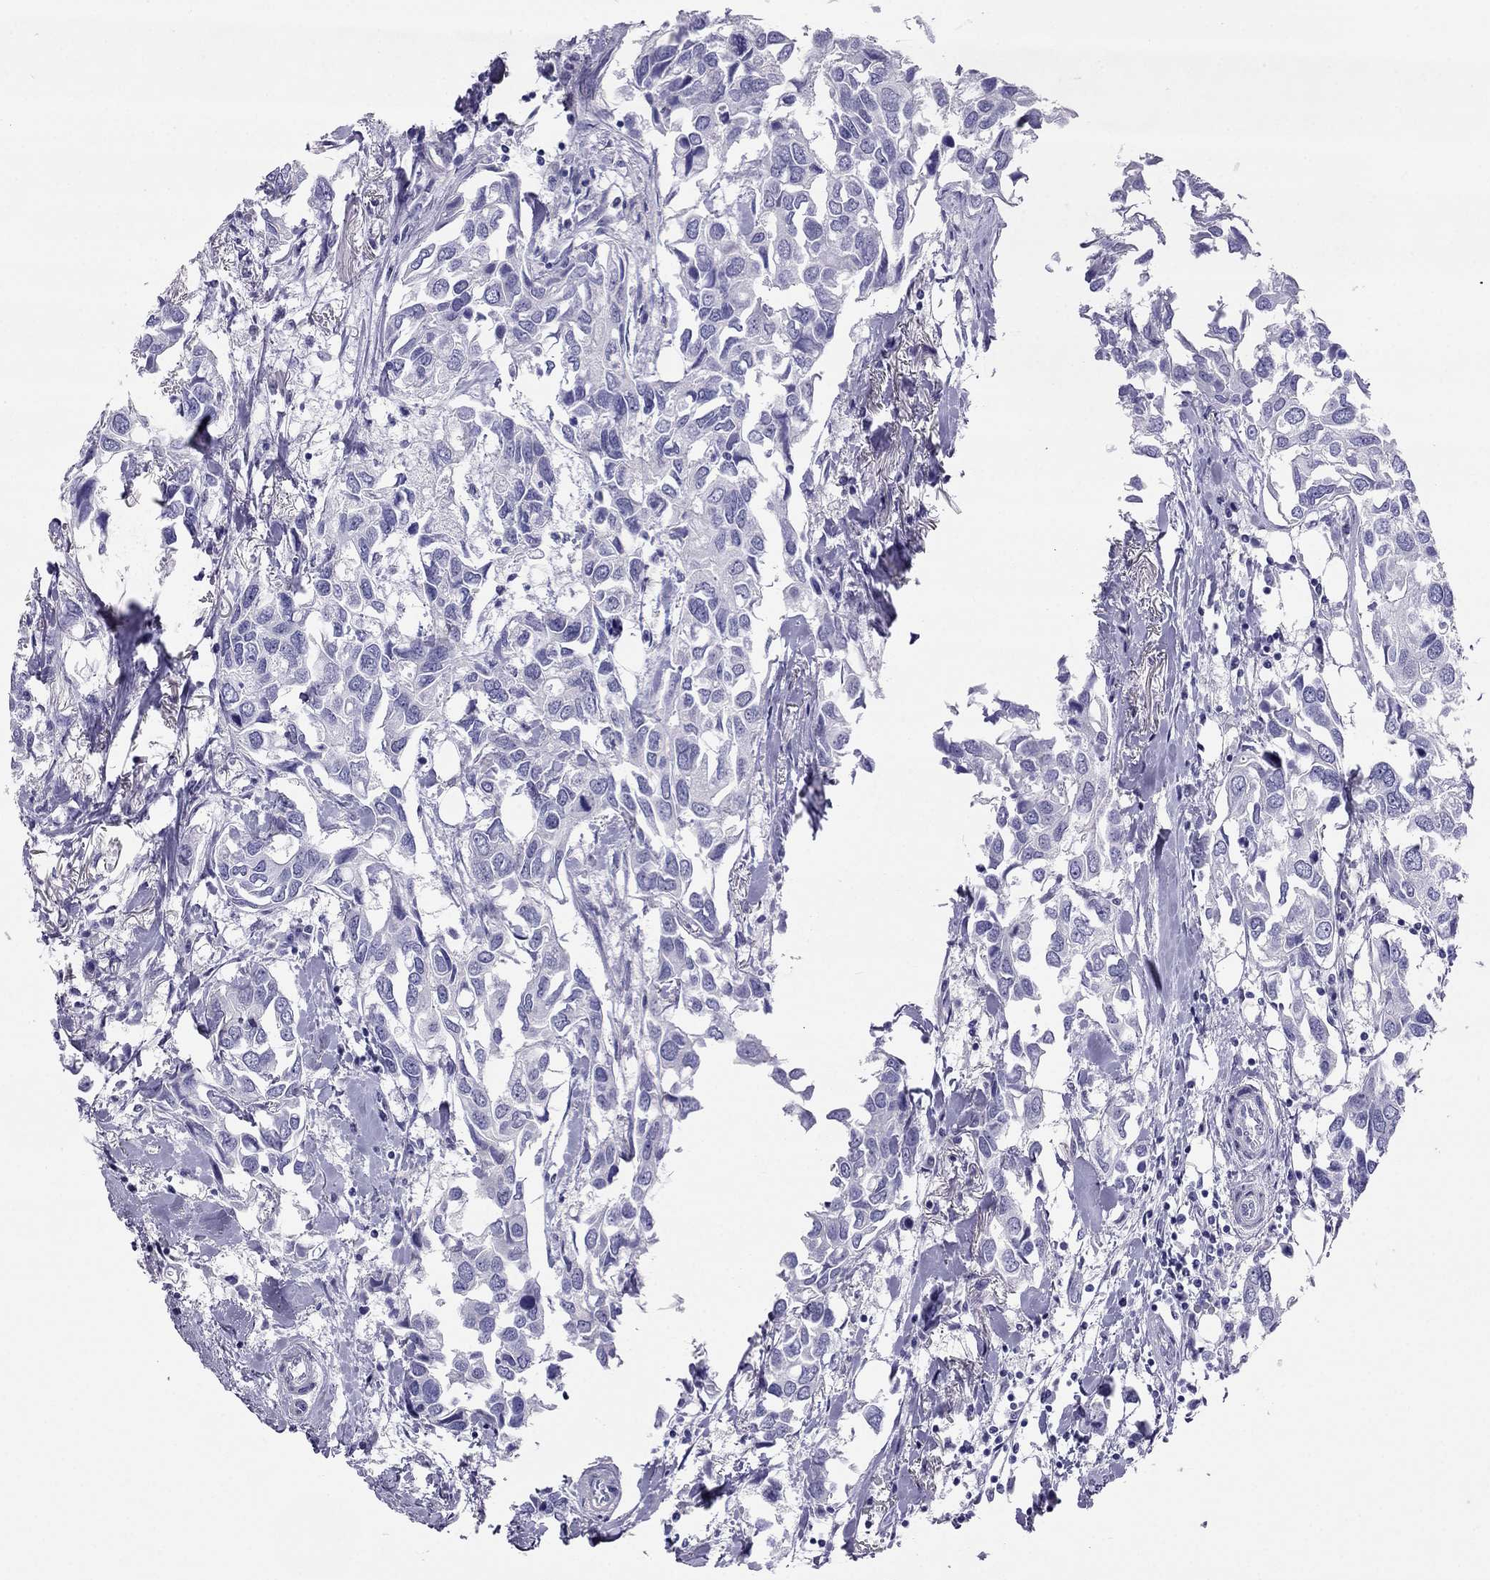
{"staining": {"intensity": "negative", "quantity": "none", "location": "none"}, "tissue": "breast cancer", "cell_type": "Tumor cells", "image_type": "cancer", "snomed": [{"axis": "morphology", "description": "Duct carcinoma"}, {"axis": "topography", "description": "Breast"}], "caption": "Immunohistochemistry of human breast cancer shows no expression in tumor cells.", "gene": "CROCC2", "patient": {"sex": "female", "age": 83}}